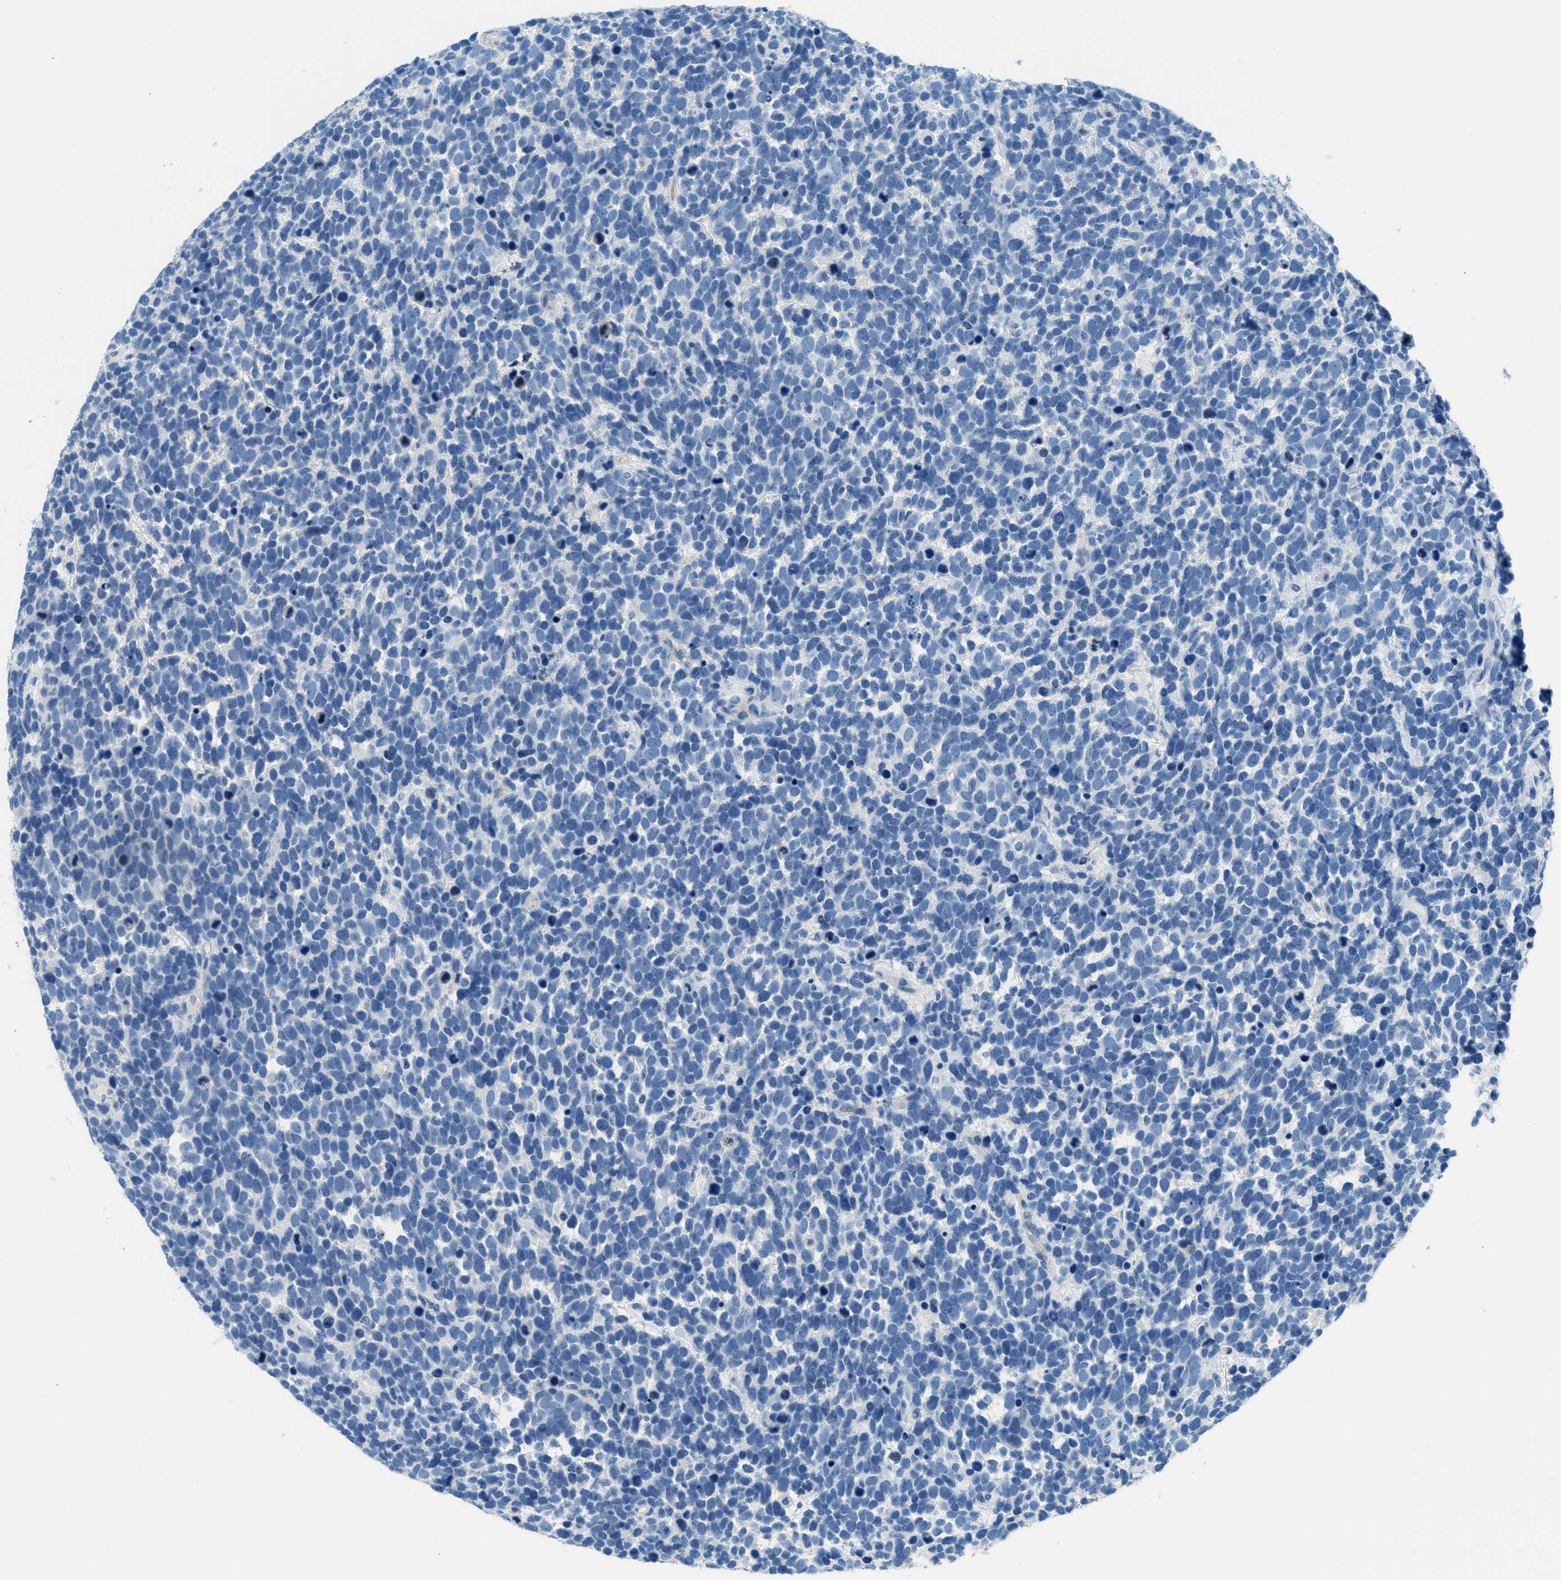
{"staining": {"intensity": "negative", "quantity": "none", "location": "none"}, "tissue": "urothelial cancer", "cell_type": "Tumor cells", "image_type": "cancer", "snomed": [{"axis": "morphology", "description": "Urothelial carcinoma, High grade"}, {"axis": "topography", "description": "Urinary bladder"}], "caption": "Immunohistochemical staining of human urothelial cancer exhibits no significant positivity in tumor cells.", "gene": "MGARP", "patient": {"sex": "female", "age": 82}}